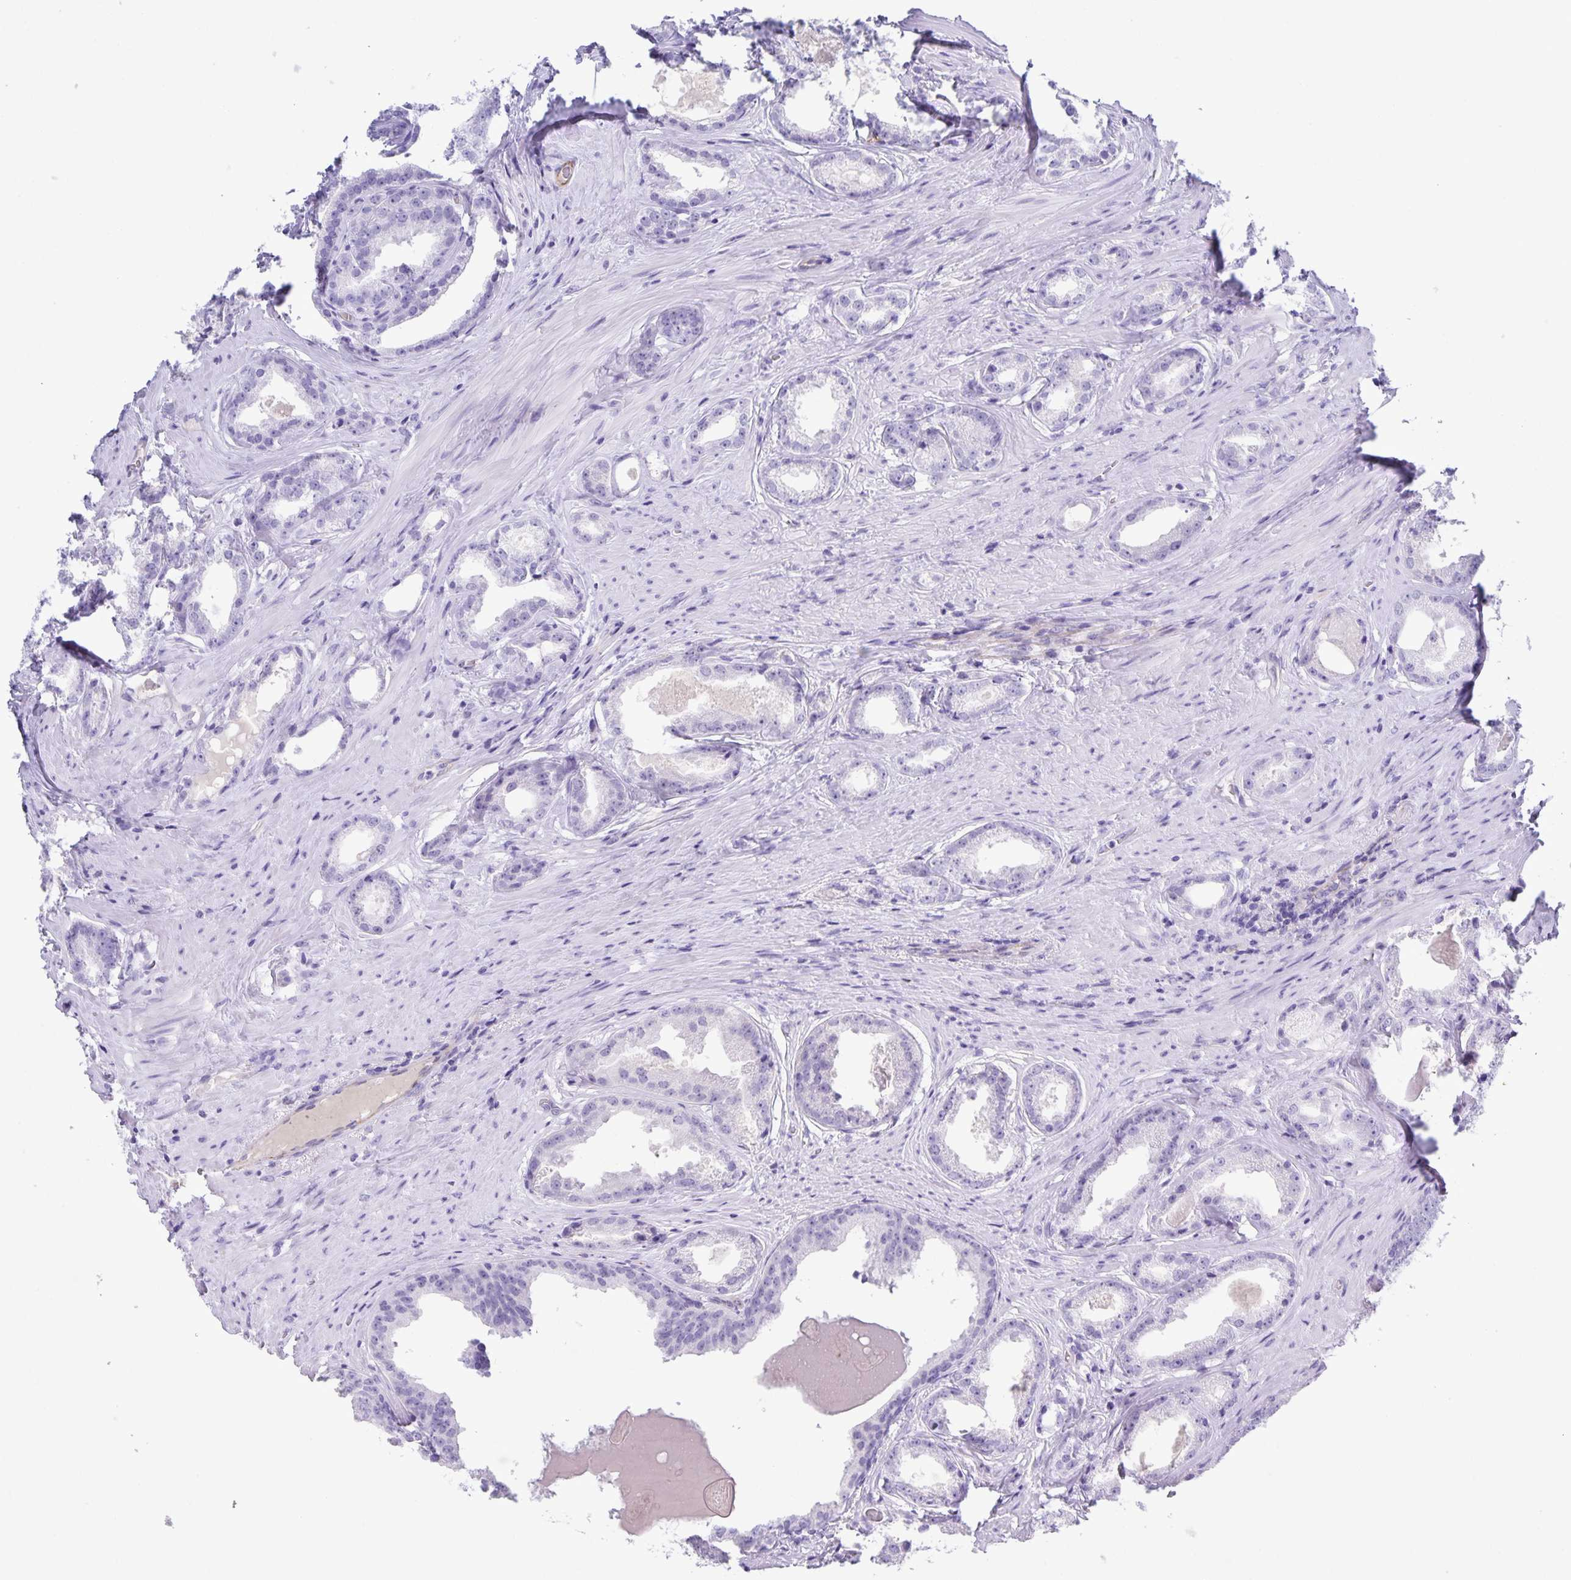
{"staining": {"intensity": "negative", "quantity": "none", "location": "none"}, "tissue": "prostate cancer", "cell_type": "Tumor cells", "image_type": "cancer", "snomed": [{"axis": "morphology", "description": "Adenocarcinoma, Low grade"}, {"axis": "topography", "description": "Prostate"}], "caption": "This is an immunohistochemistry (IHC) micrograph of adenocarcinoma (low-grade) (prostate). There is no staining in tumor cells.", "gene": "UBQLN3", "patient": {"sex": "male", "age": 65}}